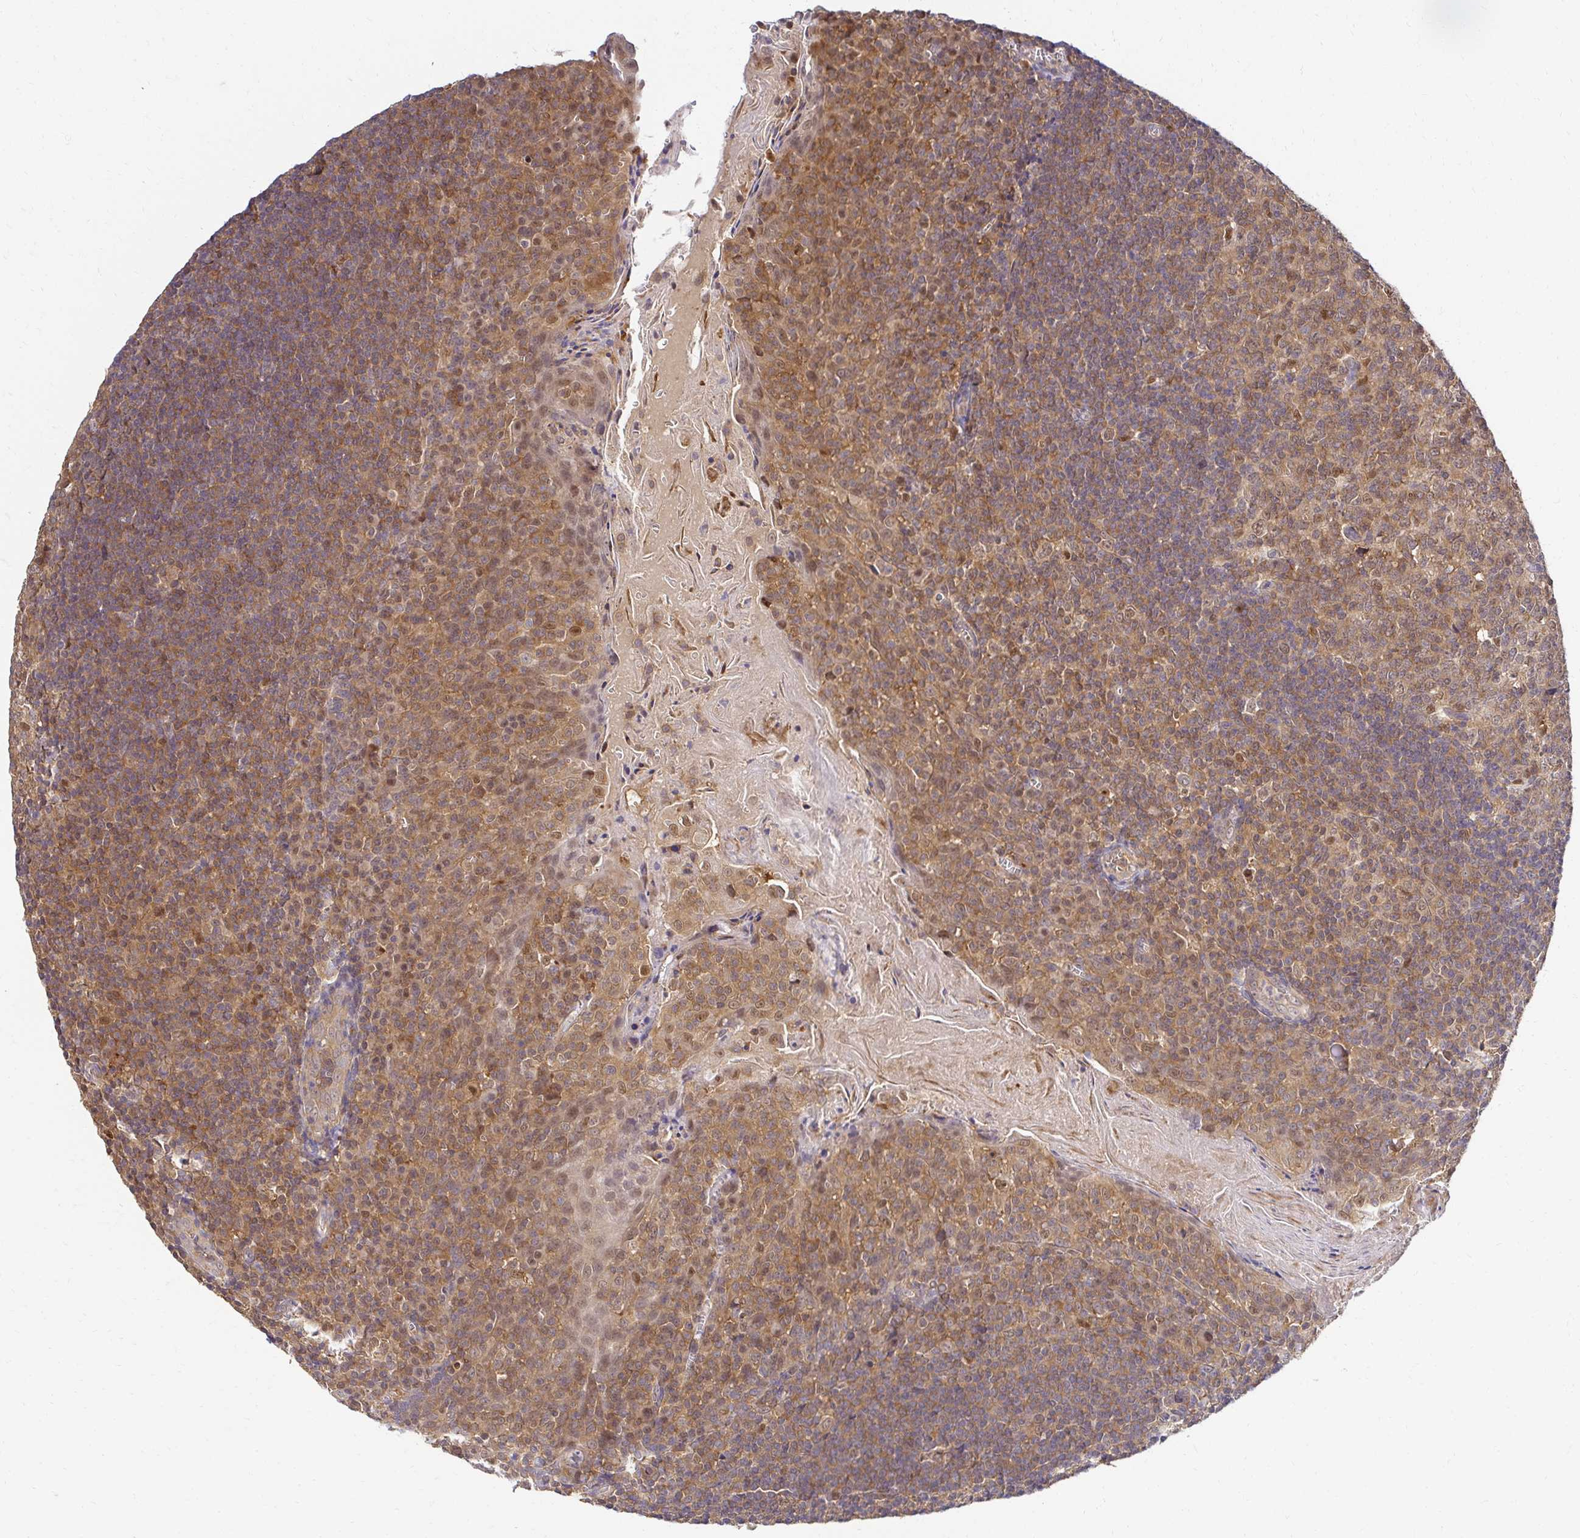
{"staining": {"intensity": "moderate", "quantity": ">75%", "location": "cytoplasmic/membranous,nuclear"}, "tissue": "tonsil", "cell_type": "Germinal center cells", "image_type": "normal", "snomed": [{"axis": "morphology", "description": "Normal tissue, NOS"}, {"axis": "topography", "description": "Tonsil"}], "caption": "Moderate cytoplasmic/membranous,nuclear expression for a protein is seen in approximately >75% of germinal center cells of benign tonsil using immunohistochemistry.", "gene": "PSMA4", "patient": {"sex": "male", "age": 27}}